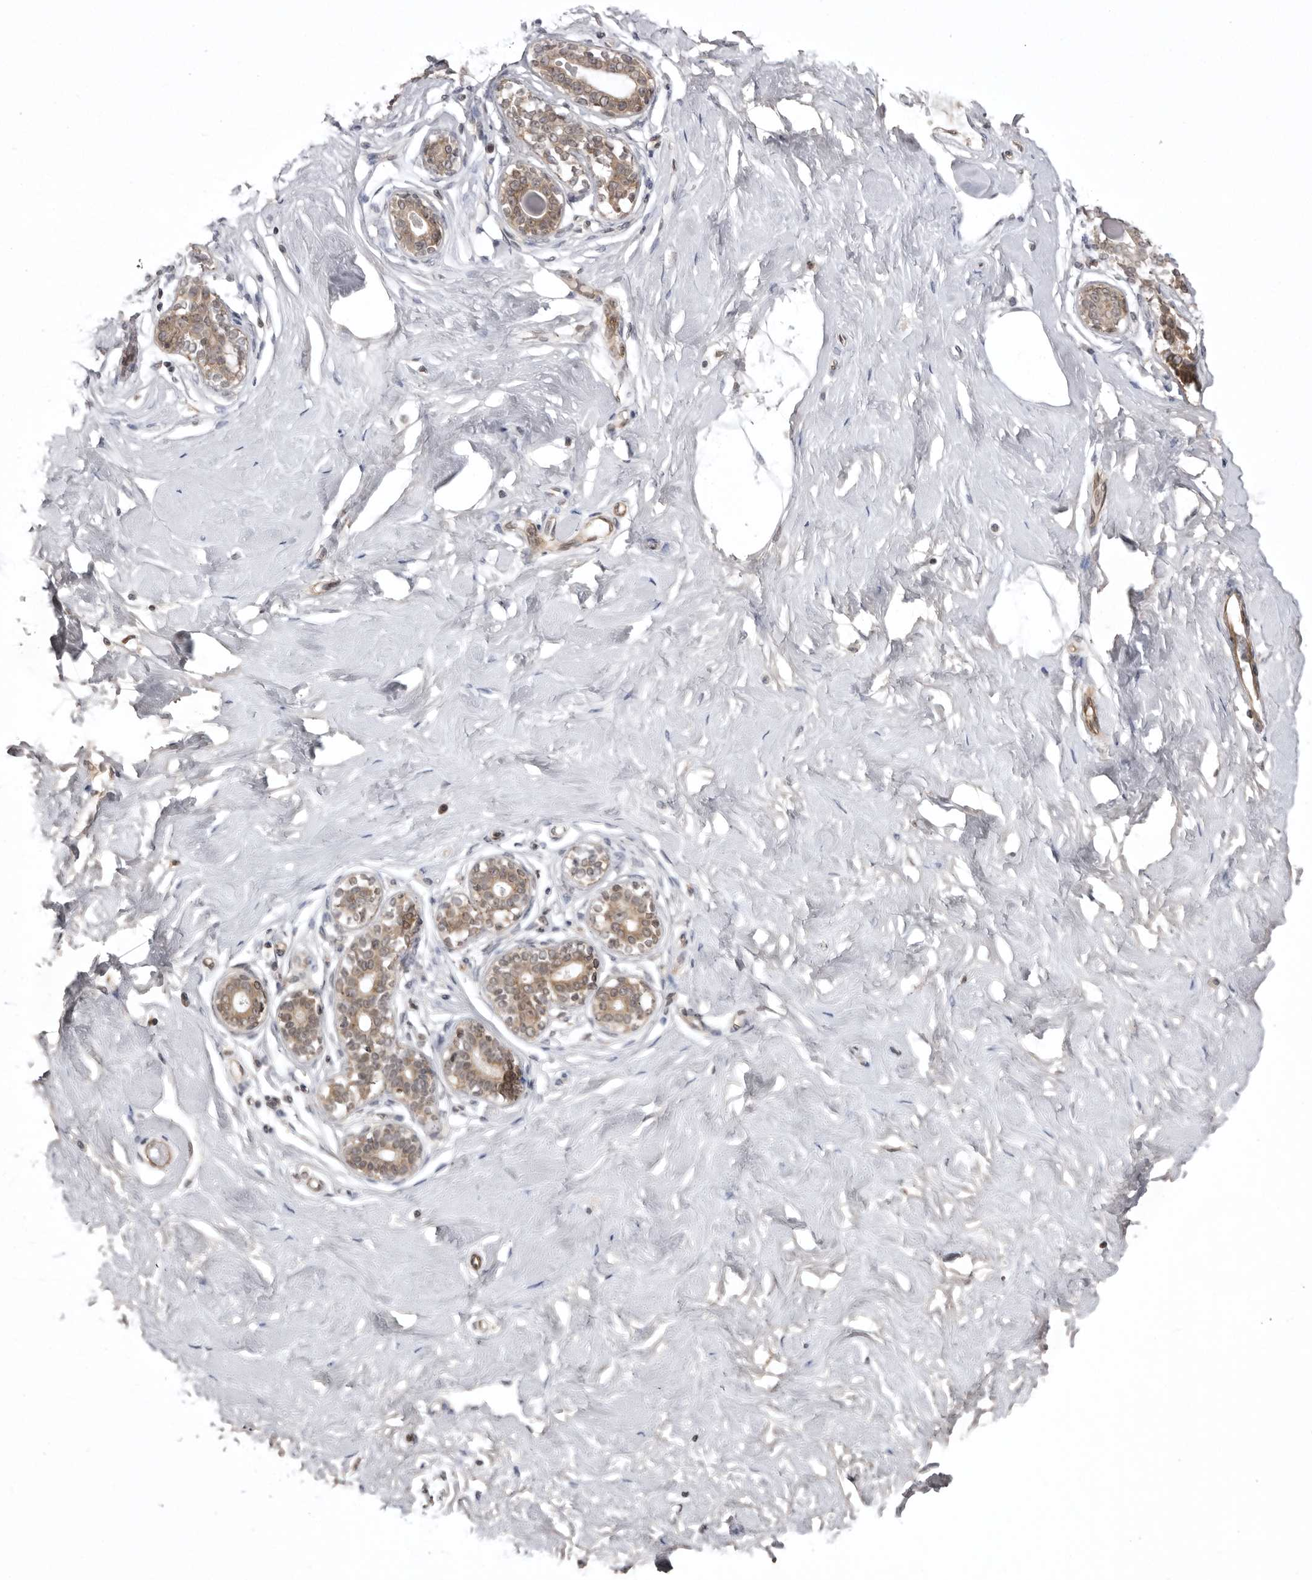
{"staining": {"intensity": "negative", "quantity": "none", "location": "none"}, "tissue": "breast", "cell_type": "Adipocytes", "image_type": "normal", "snomed": [{"axis": "morphology", "description": "Normal tissue, NOS"}, {"axis": "morphology", "description": "Adenoma, NOS"}, {"axis": "topography", "description": "Breast"}], "caption": "Immunohistochemistry (IHC) micrograph of benign breast stained for a protein (brown), which displays no expression in adipocytes. (DAB immunohistochemistry visualized using brightfield microscopy, high magnification).", "gene": "USP43", "patient": {"sex": "female", "age": 23}}